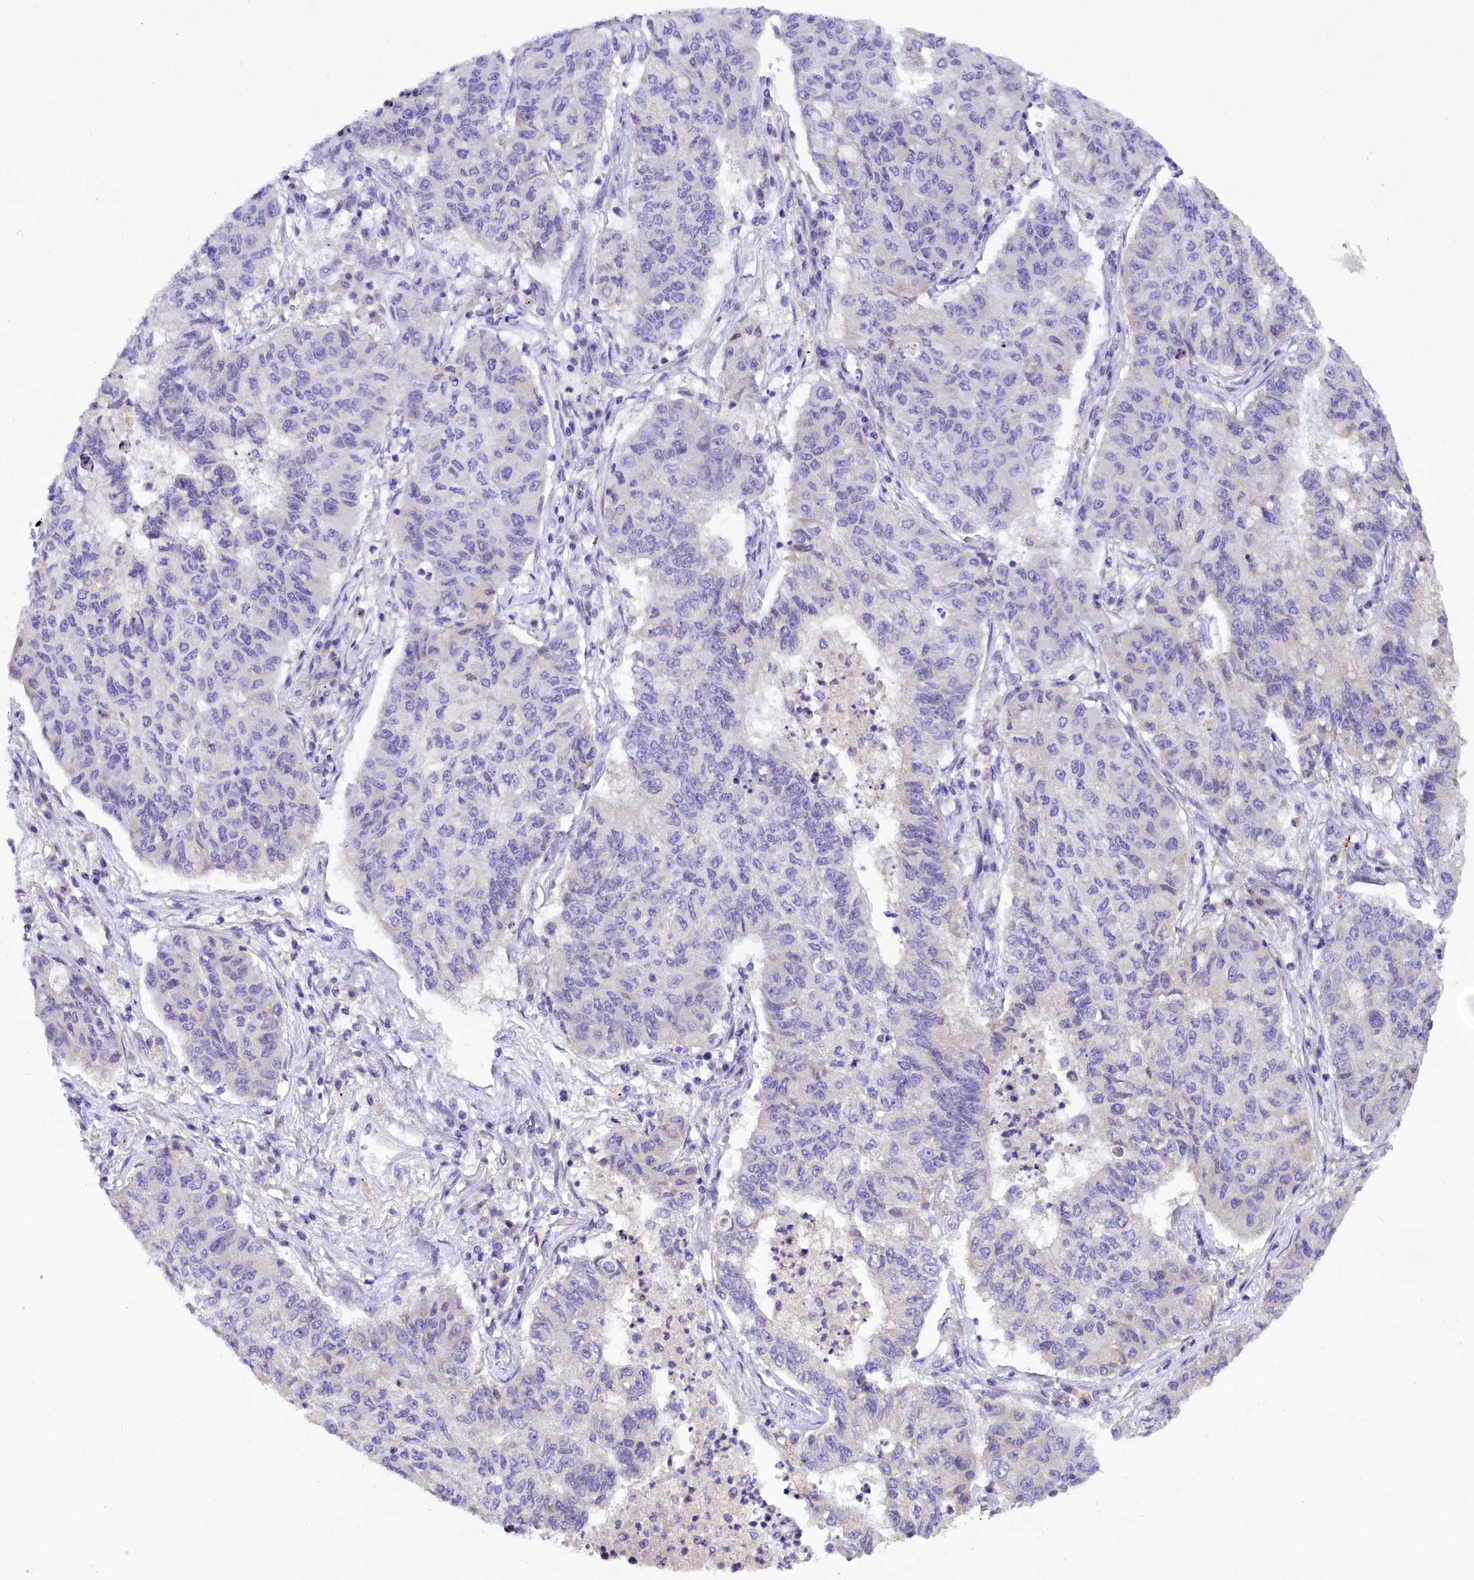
{"staining": {"intensity": "negative", "quantity": "none", "location": "none"}, "tissue": "lung cancer", "cell_type": "Tumor cells", "image_type": "cancer", "snomed": [{"axis": "morphology", "description": "Squamous cell carcinoma, NOS"}, {"axis": "topography", "description": "Lung"}], "caption": "There is no significant expression in tumor cells of lung cancer (squamous cell carcinoma).", "gene": "RTTN", "patient": {"sex": "male", "age": 74}}